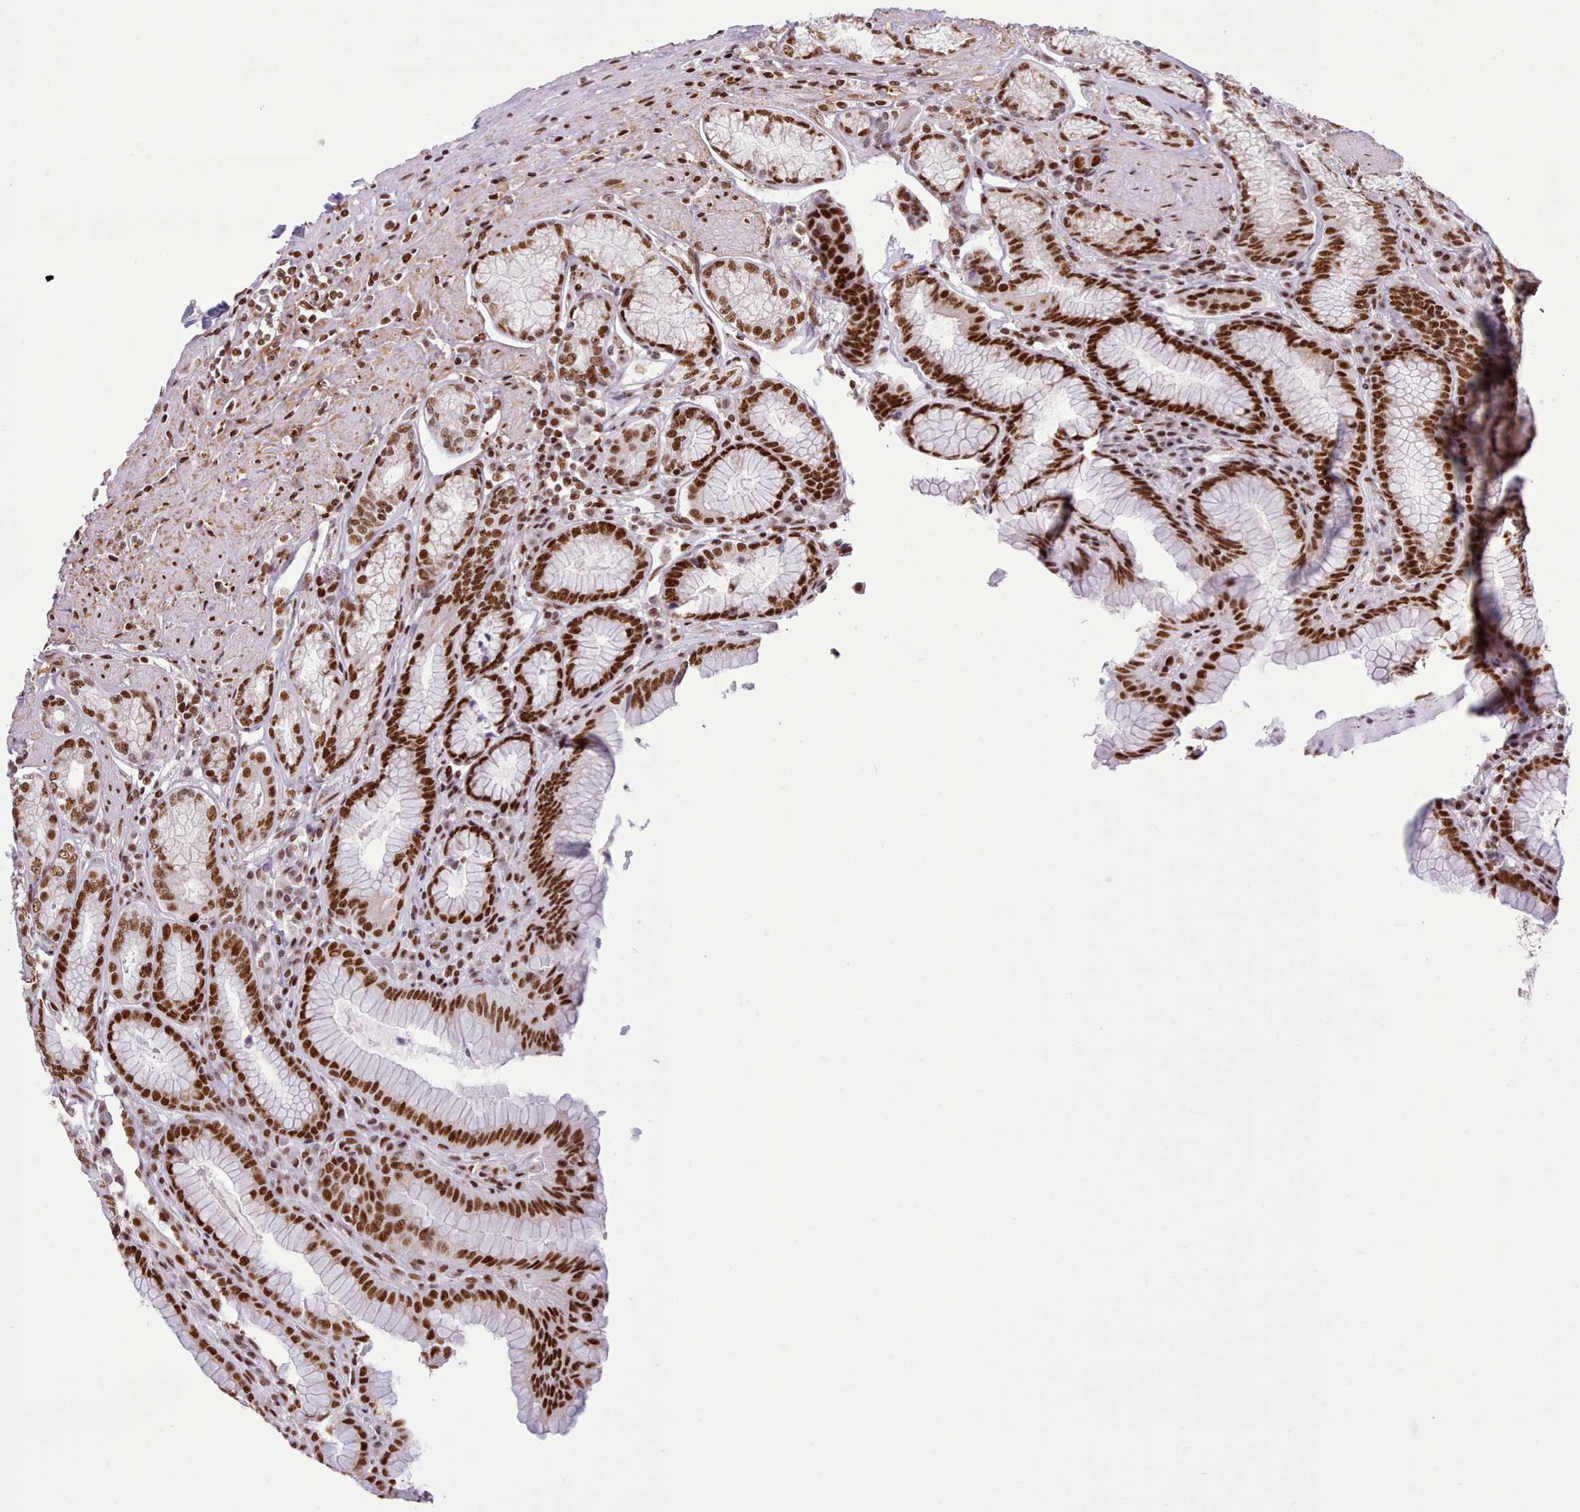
{"staining": {"intensity": "strong", "quantity": ">75%", "location": "nuclear"}, "tissue": "stomach", "cell_type": "Glandular cells", "image_type": "normal", "snomed": [{"axis": "morphology", "description": "Normal tissue, NOS"}, {"axis": "topography", "description": "Stomach, upper"}, {"axis": "topography", "description": "Stomach, lower"}], "caption": "Normal stomach exhibits strong nuclear expression in approximately >75% of glandular cells.", "gene": "TAF15", "patient": {"sex": "female", "age": 76}}